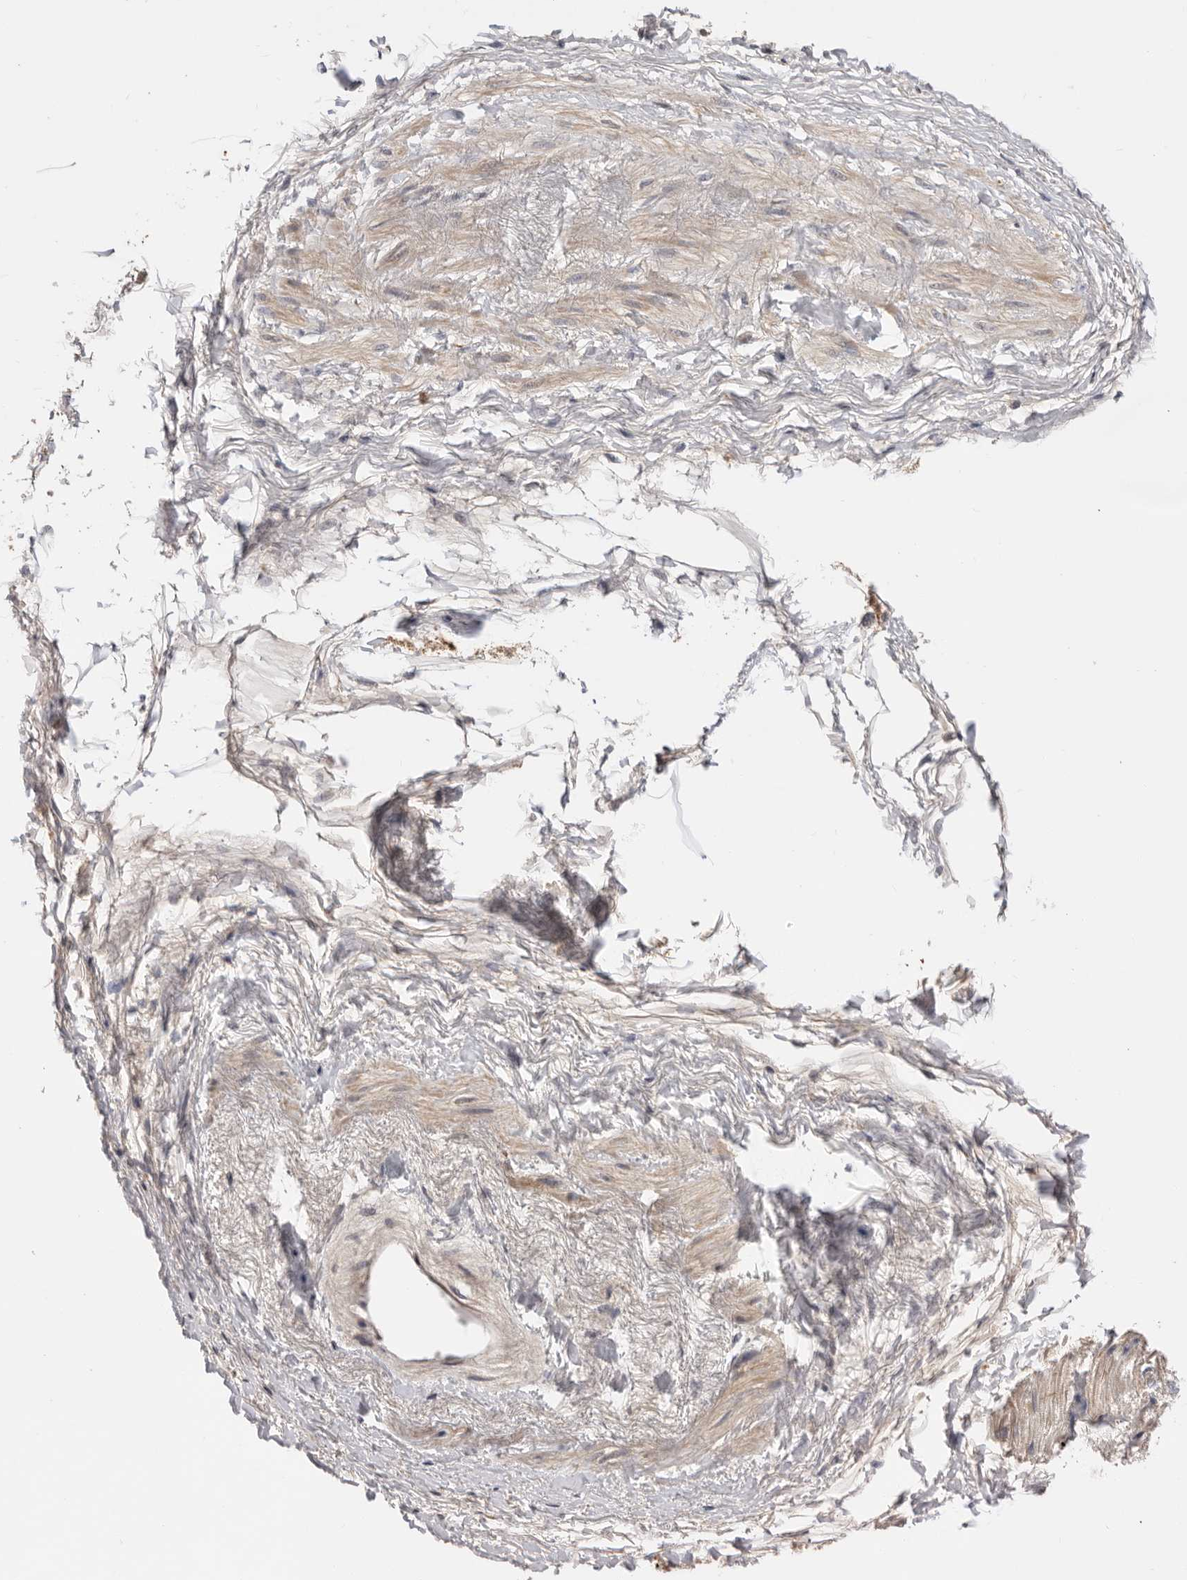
{"staining": {"intensity": "moderate", "quantity": "25%-75%", "location": "cytoplasmic/membranous"}, "tissue": "heart muscle", "cell_type": "Cardiomyocytes", "image_type": "normal", "snomed": [{"axis": "morphology", "description": "Normal tissue, NOS"}, {"axis": "topography", "description": "Heart"}], "caption": "This photomicrograph demonstrates IHC staining of normal heart muscle, with medium moderate cytoplasmic/membranous expression in approximately 25%-75% of cardiomyocytes.", "gene": "DOP1A", "patient": {"sex": "male", "age": 50}}